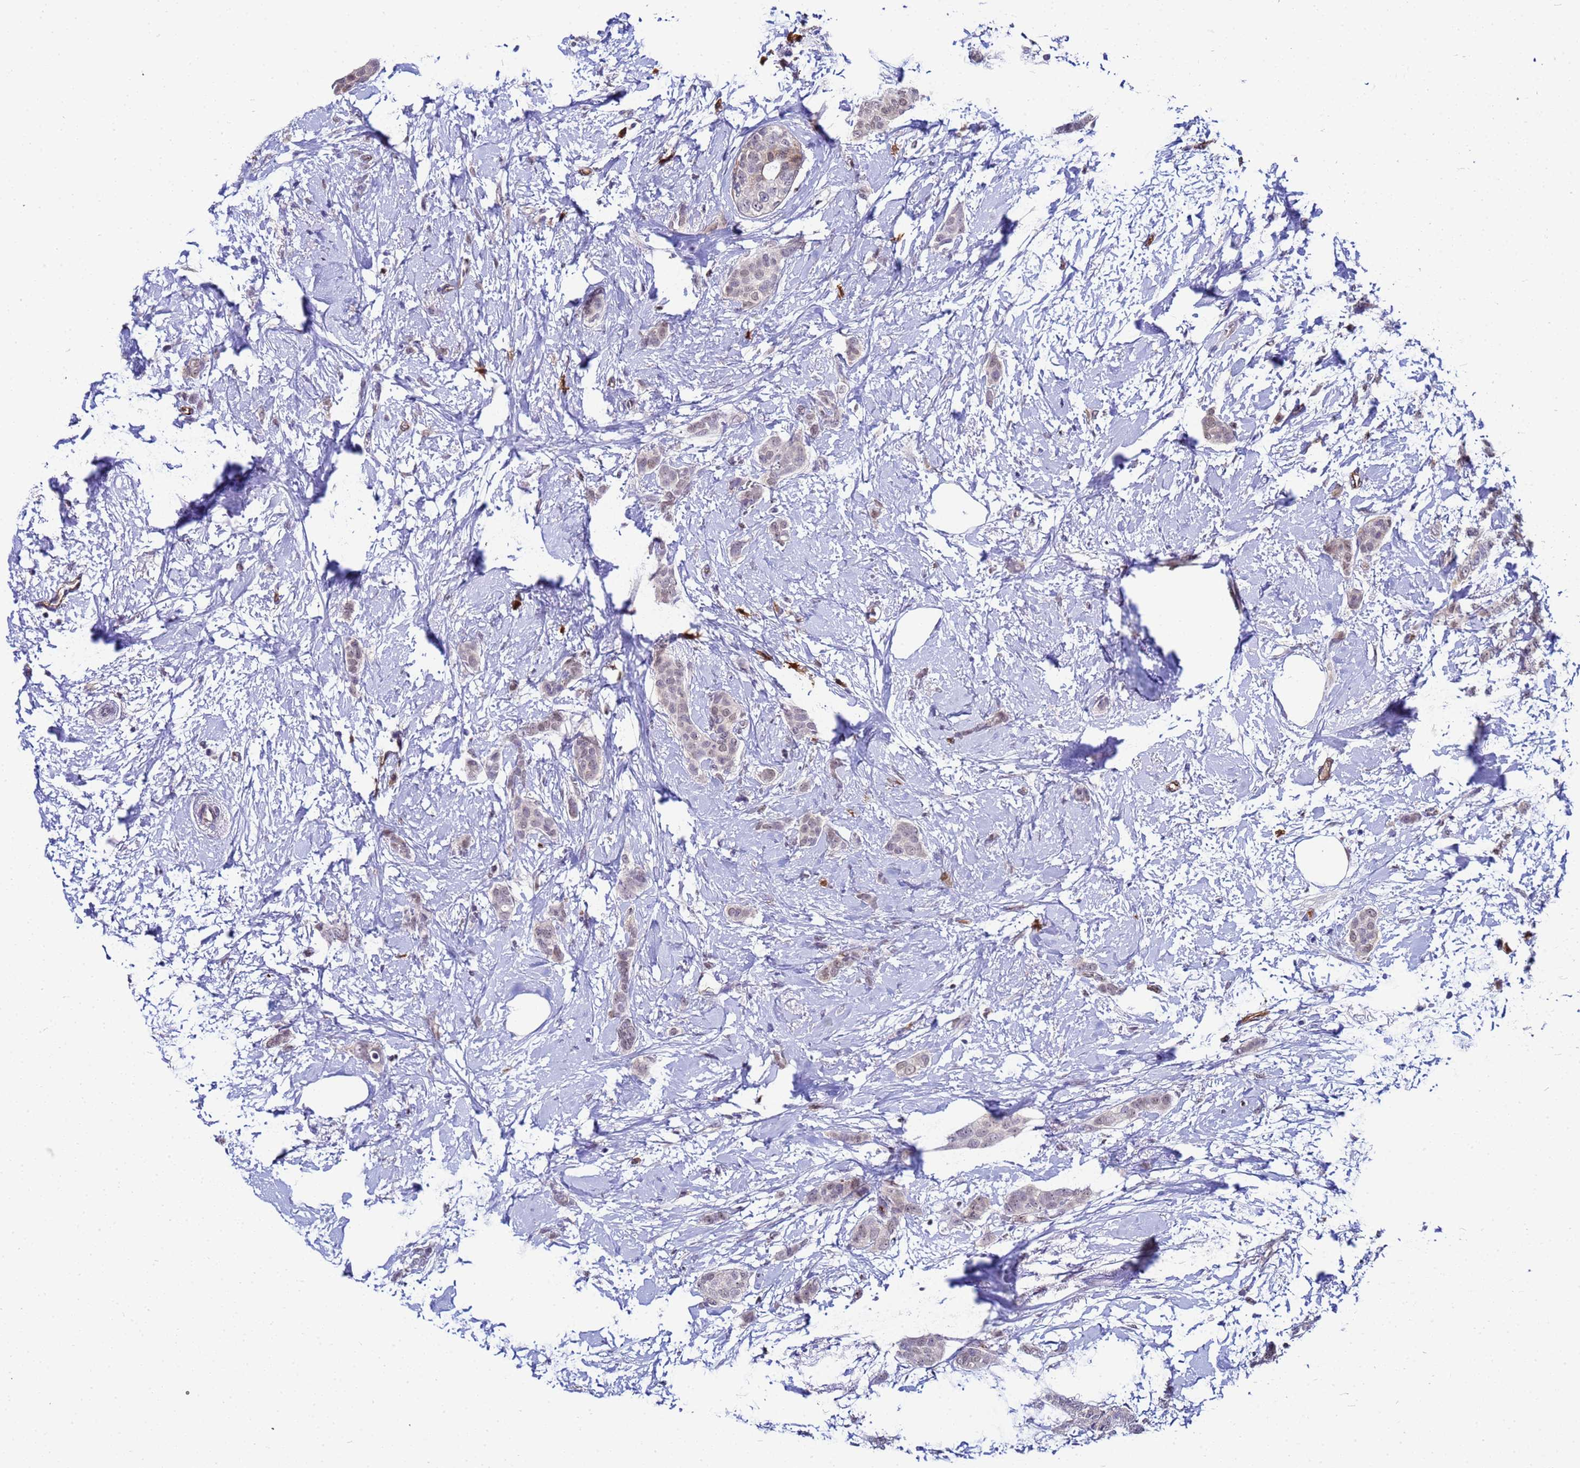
{"staining": {"intensity": "weak", "quantity": "<25%", "location": "nuclear"}, "tissue": "breast cancer", "cell_type": "Tumor cells", "image_type": "cancer", "snomed": [{"axis": "morphology", "description": "Duct carcinoma"}, {"axis": "topography", "description": "Breast"}], "caption": "Immunohistochemistry of human breast cancer exhibits no positivity in tumor cells.", "gene": "SLC25A37", "patient": {"sex": "female", "age": 72}}